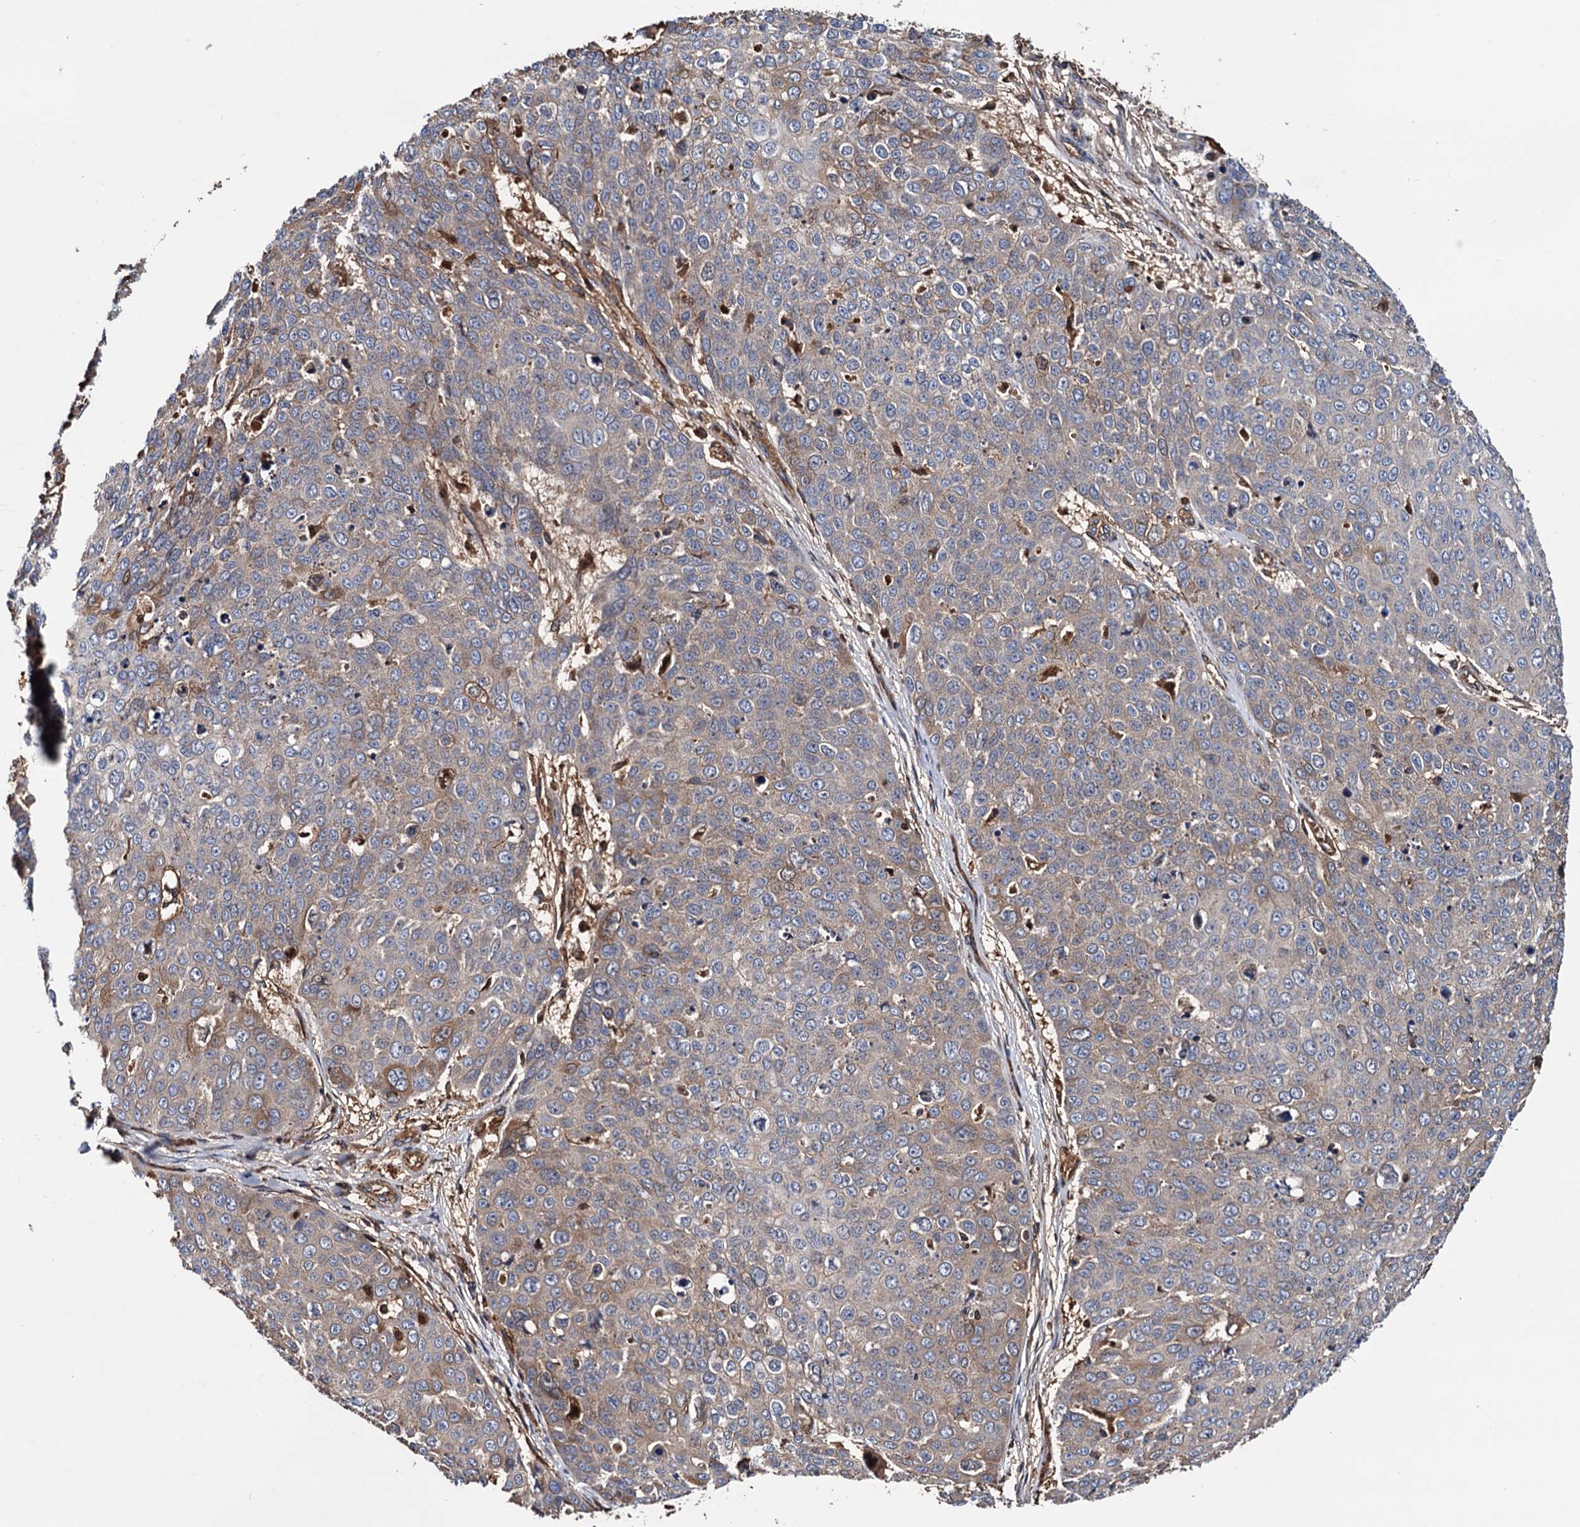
{"staining": {"intensity": "weak", "quantity": "25%-75%", "location": "cytoplasmic/membranous"}, "tissue": "skin cancer", "cell_type": "Tumor cells", "image_type": "cancer", "snomed": [{"axis": "morphology", "description": "Squamous cell carcinoma, NOS"}, {"axis": "topography", "description": "Skin"}], "caption": "Human skin squamous cell carcinoma stained with a protein marker shows weak staining in tumor cells.", "gene": "MRPL42", "patient": {"sex": "male", "age": 71}}